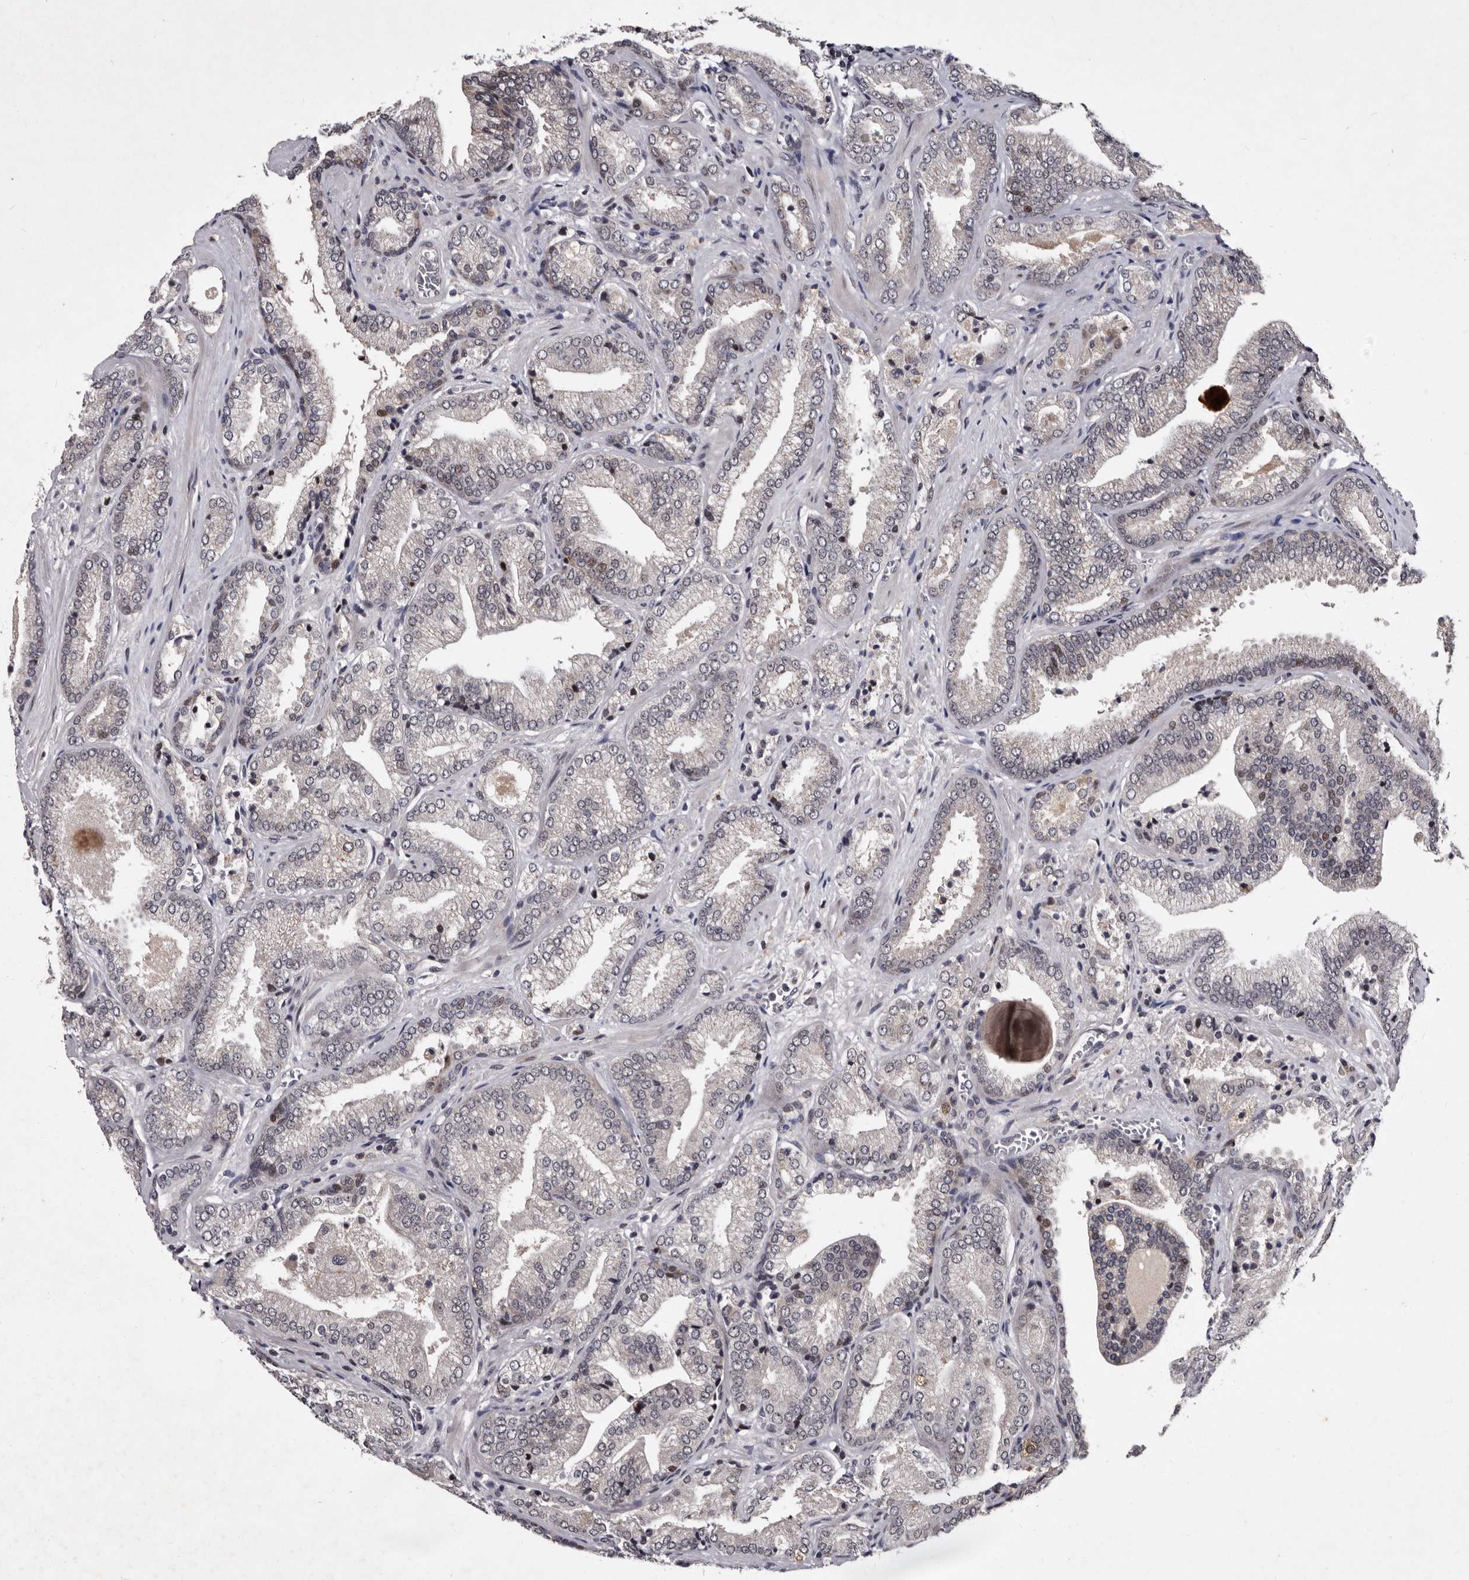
{"staining": {"intensity": "negative", "quantity": "none", "location": "none"}, "tissue": "prostate cancer", "cell_type": "Tumor cells", "image_type": "cancer", "snomed": [{"axis": "morphology", "description": "Adenocarcinoma, Low grade"}, {"axis": "topography", "description": "Prostate"}], "caption": "Prostate cancer (adenocarcinoma (low-grade)) was stained to show a protein in brown. There is no significant expression in tumor cells.", "gene": "TNKS", "patient": {"sex": "male", "age": 62}}